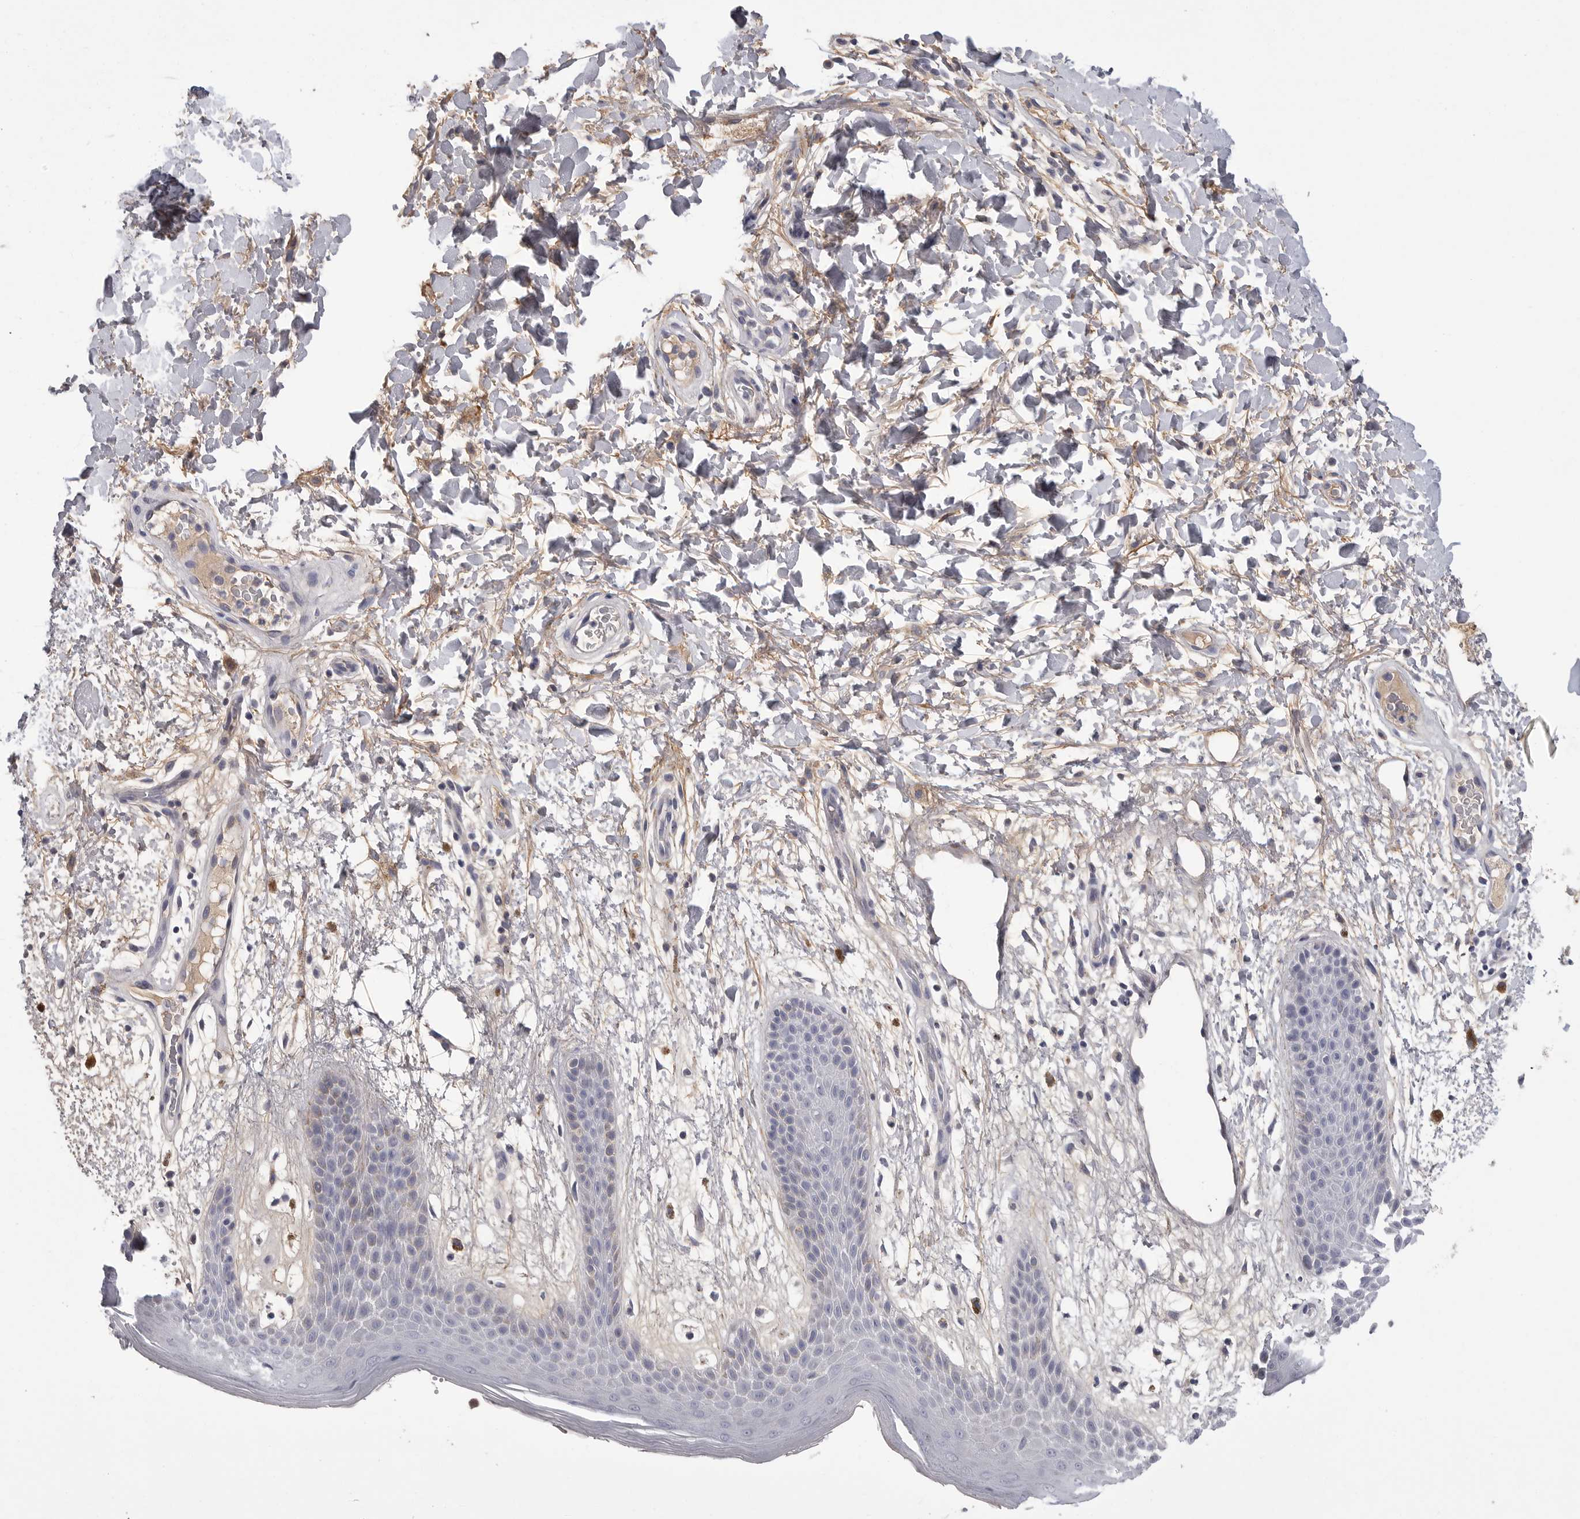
{"staining": {"intensity": "negative", "quantity": "none", "location": "none"}, "tissue": "skin", "cell_type": "Epidermal cells", "image_type": "normal", "snomed": [{"axis": "morphology", "description": "Normal tissue, NOS"}, {"axis": "topography", "description": "Anal"}], "caption": "The IHC image has no significant expression in epidermal cells of skin.", "gene": "SDC3", "patient": {"sex": "male", "age": 74}}